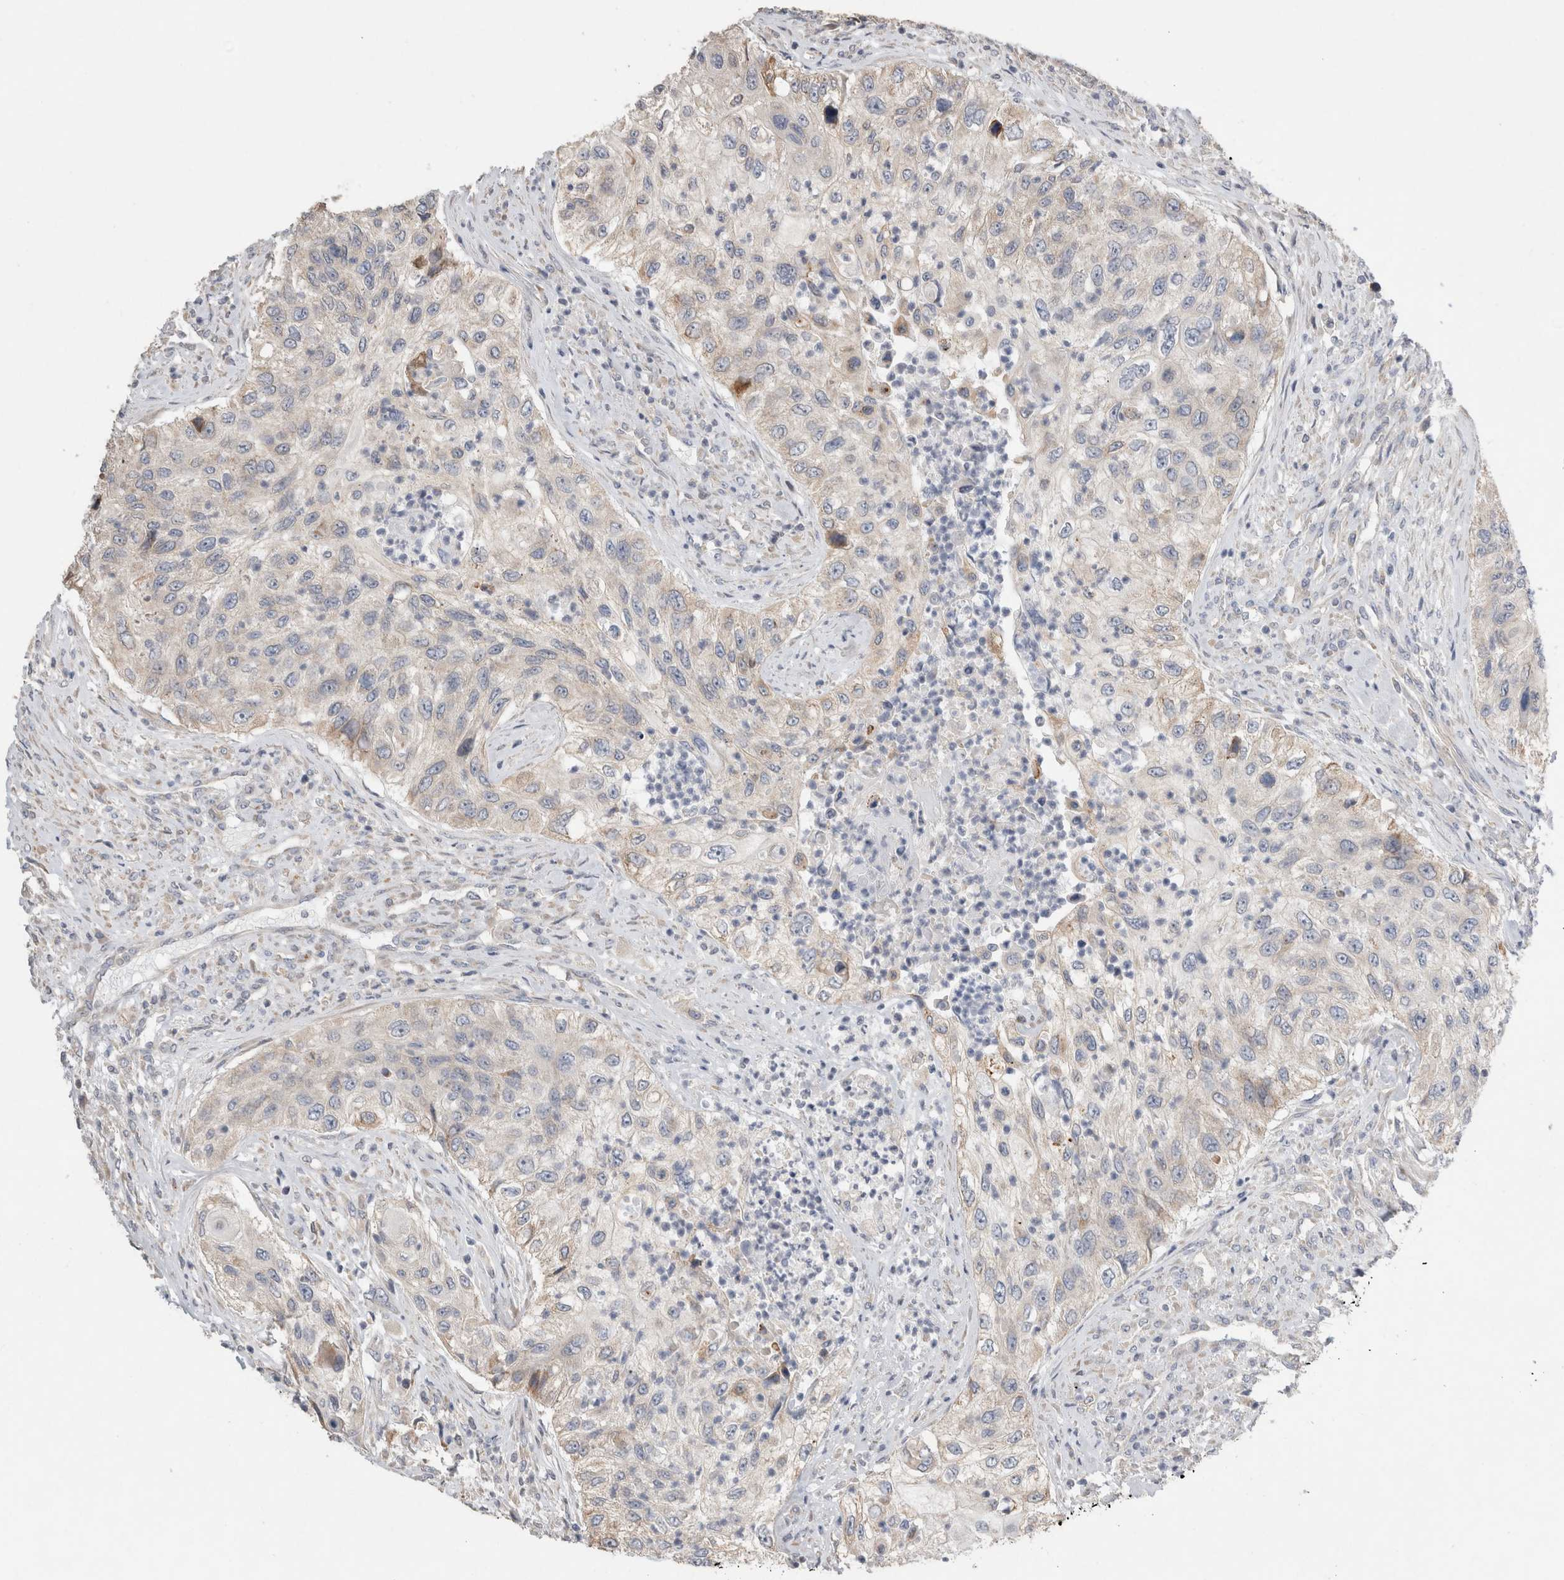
{"staining": {"intensity": "negative", "quantity": "none", "location": "none"}, "tissue": "urothelial cancer", "cell_type": "Tumor cells", "image_type": "cancer", "snomed": [{"axis": "morphology", "description": "Urothelial carcinoma, High grade"}, {"axis": "topography", "description": "Urinary bladder"}], "caption": "A photomicrograph of human urothelial cancer is negative for staining in tumor cells. (Stains: DAB immunohistochemistry with hematoxylin counter stain, Microscopy: brightfield microscopy at high magnification).", "gene": "TRMT9B", "patient": {"sex": "female", "age": 60}}